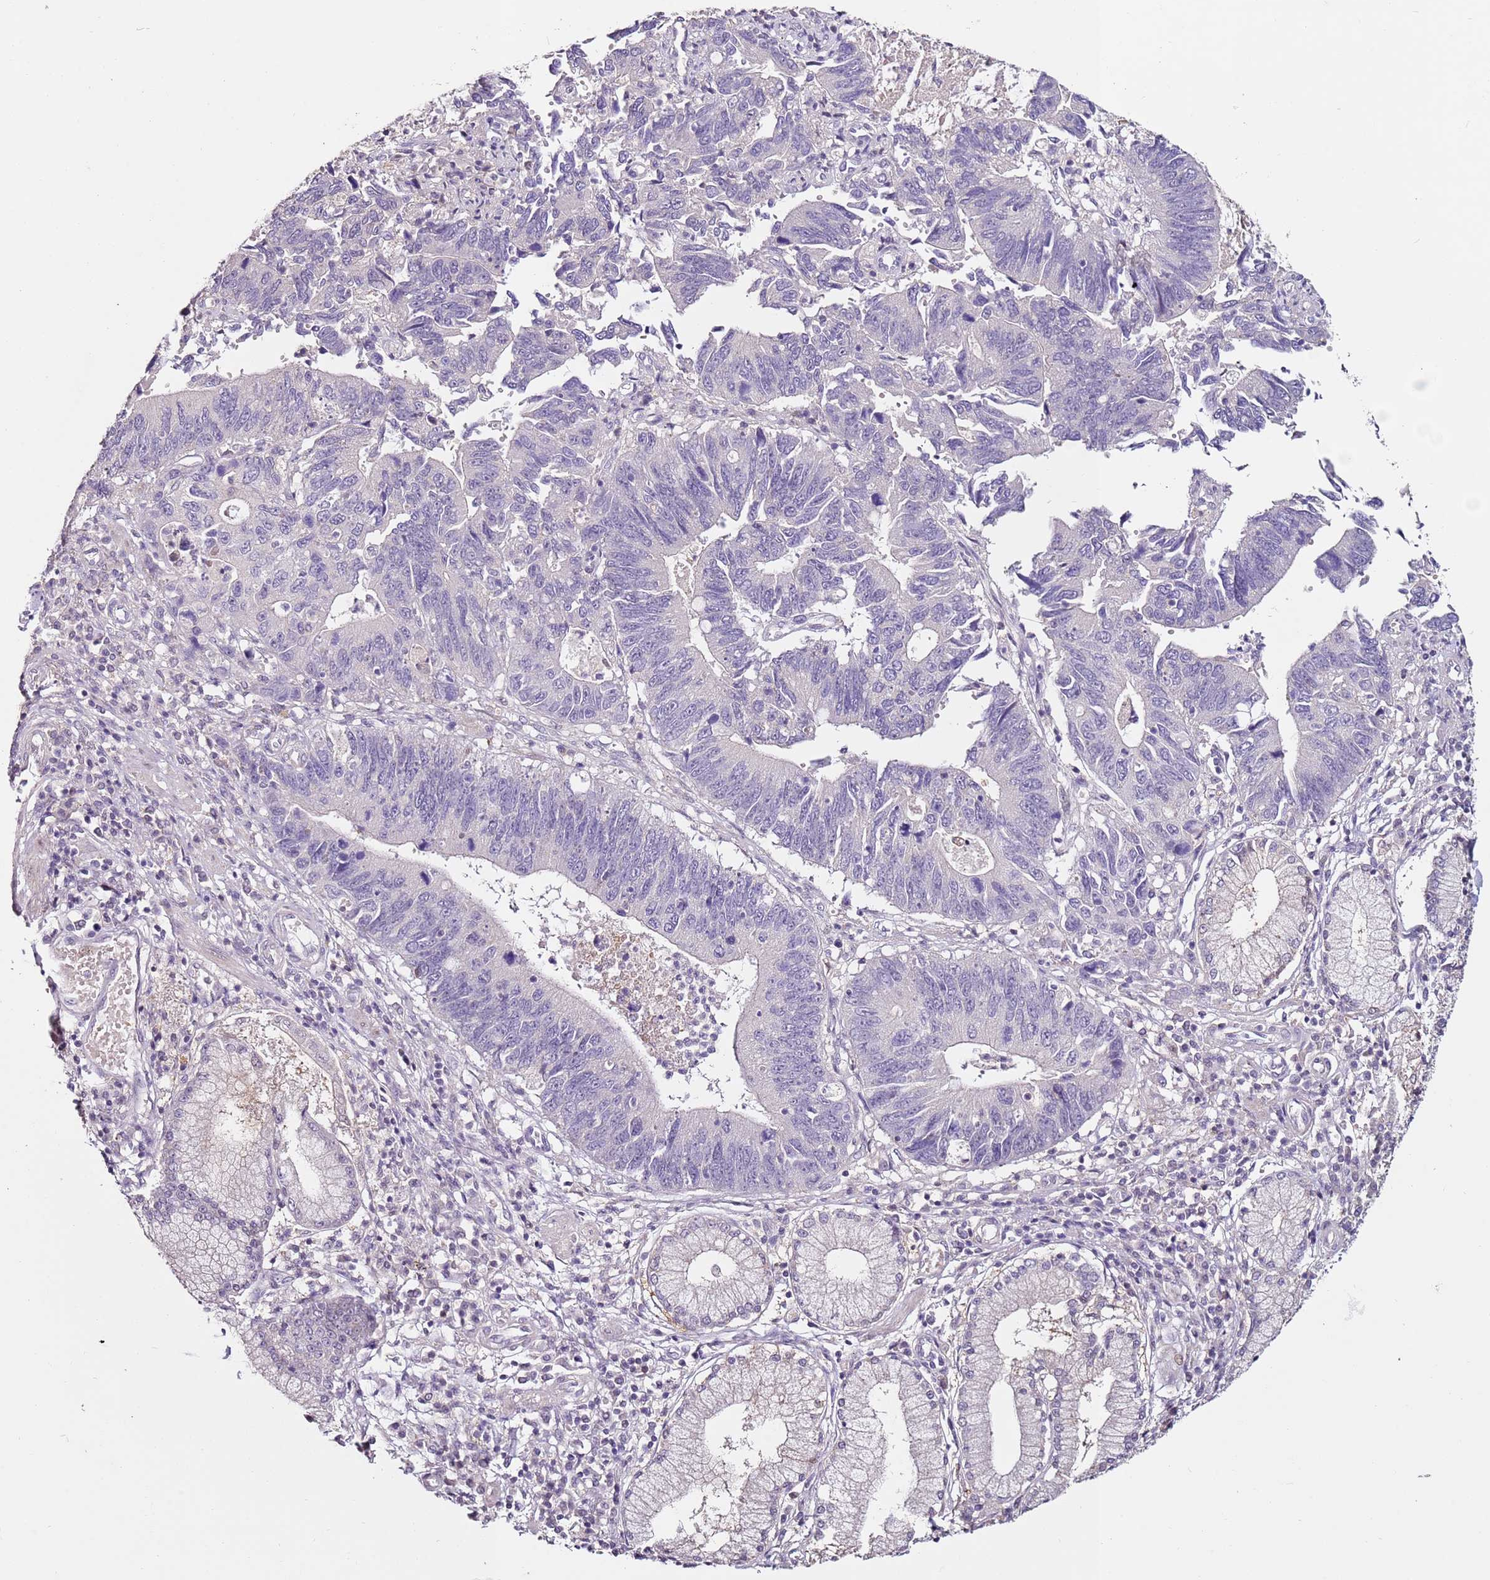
{"staining": {"intensity": "negative", "quantity": "none", "location": "none"}, "tissue": "stomach cancer", "cell_type": "Tumor cells", "image_type": "cancer", "snomed": [{"axis": "morphology", "description": "Adenocarcinoma, NOS"}, {"axis": "topography", "description": "Stomach"}], "caption": "The histopathology image exhibits no significant expression in tumor cells of stomach adenocarcinoma.", "gene": "MDH1", "patient": {"sex": "male", "age": 59}}